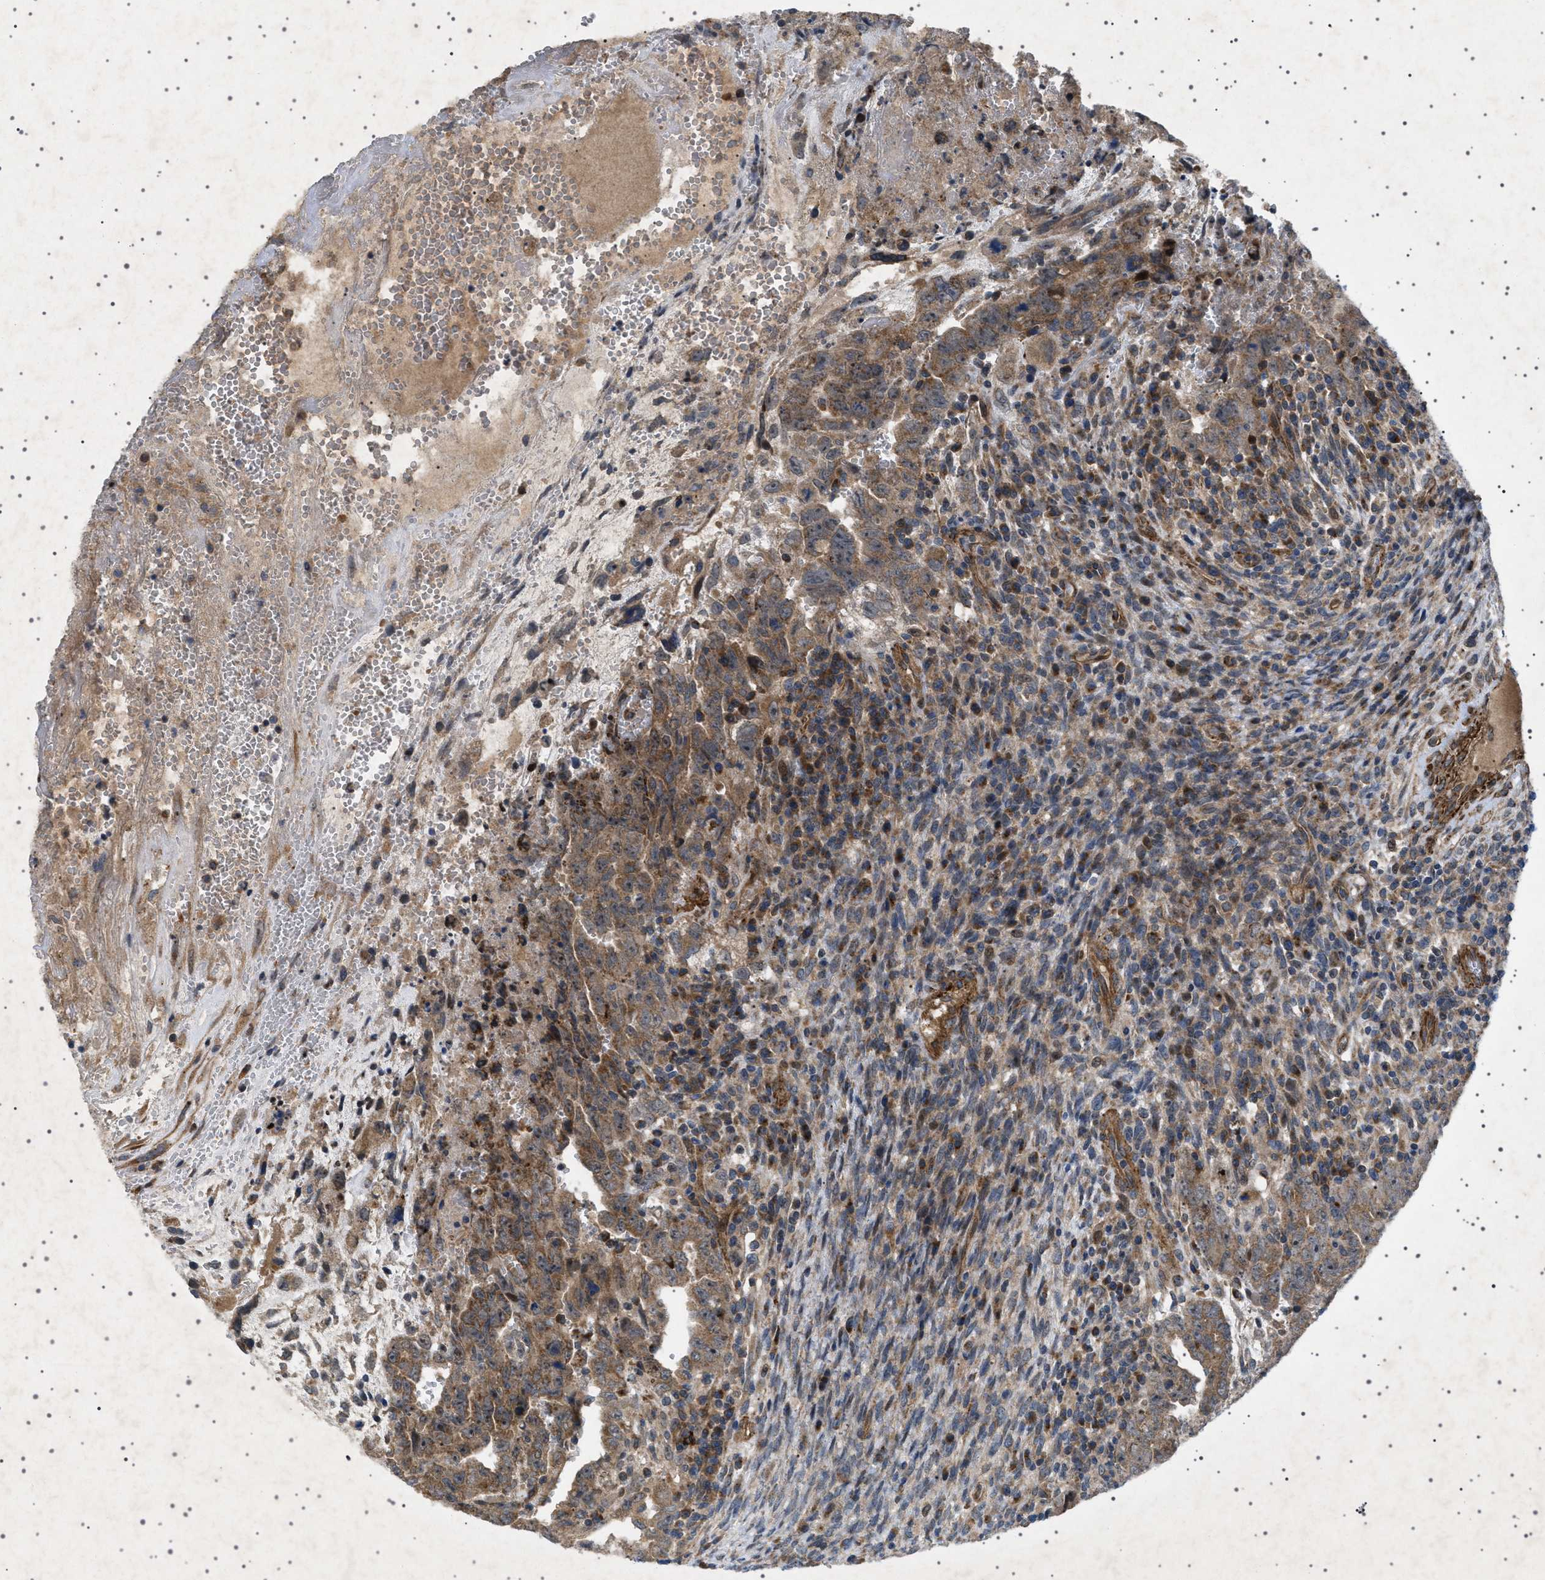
{"staining": {"intensity": "strong", "quantity": ">75%", "location": "cytoplasmic/membranous"}, "tissue": "testis cancer", "cell_type": "Tumor cells", "image_type": "cancer", "snomed": [{"axis": "morphology", "description": "Carcinoma, Embryonal, NOS"}, {"axis": "topography", "description": "Testis"}], "caption": "This histopathology image exhibits IHC staining of testis cancer (embryonal carcinoma), with high strong cytoplasmic/membranous positivity in about >75% of tumor cells.", "gene": "CCDC186", "patient": {"sex": "male", "age": 28}}